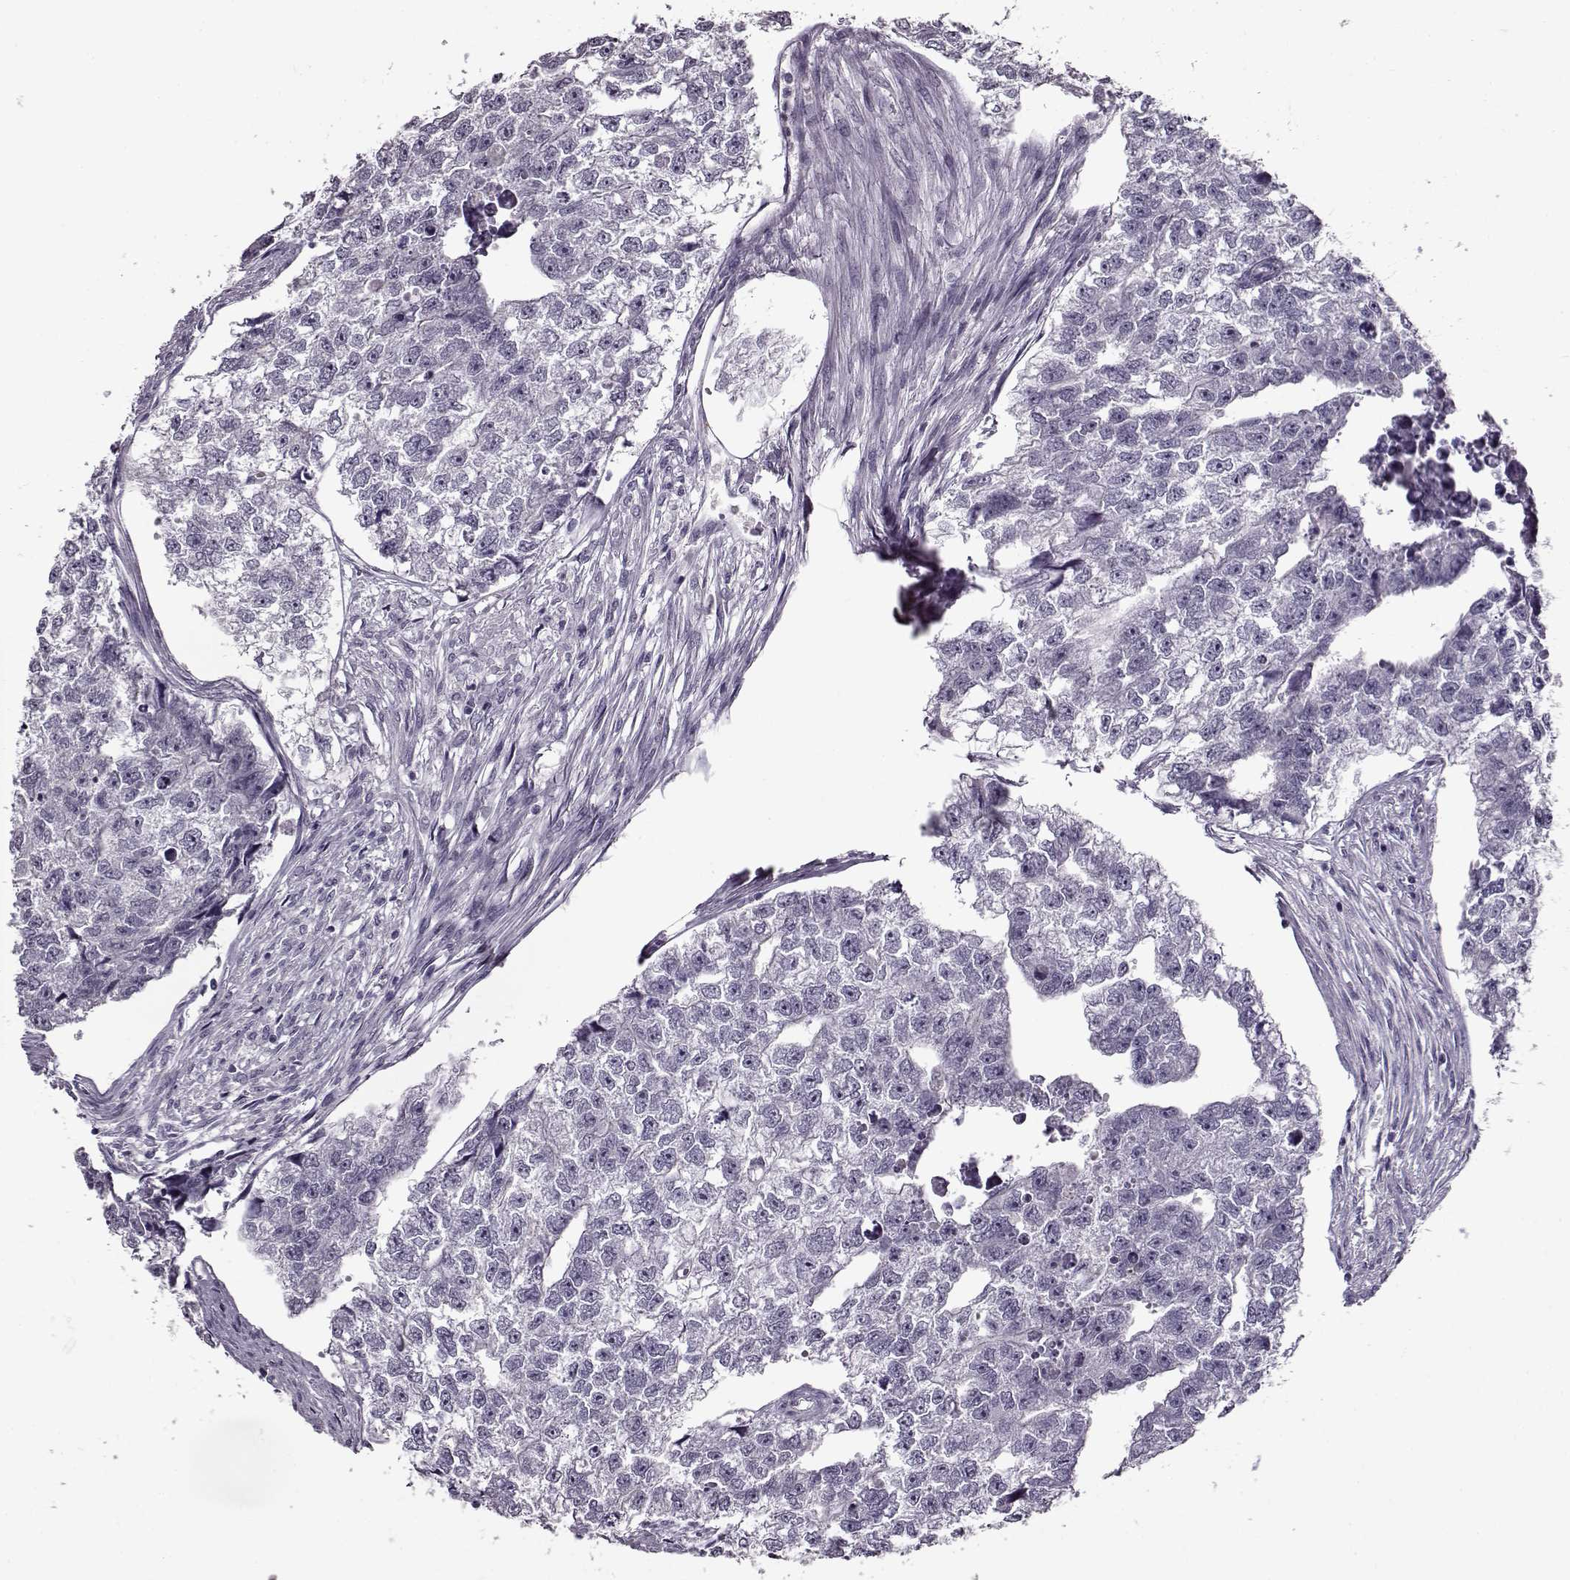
{"staining": {"intensity": "negative", "quantity": "none", "location": "none"}, "tissue": "testis cancer", "cell_type": "Tumor cells", "image_type": "cancer", "snomed": [{"axis": "morphology", "description": "Carcinoma, Embryonal, NOS"}, {"axis": "morphology", "description": "Teratoma, malignant, NOS"}, {"axis": "topography", "description": "Testis"}], "caption": "Testis cancer (teratoma (malignant)) stained for a protein using immunohistochemistry reveals no positivity tumor cells.", "gene": "FSHB", "patient": {"sex": "male", "age": 44}}